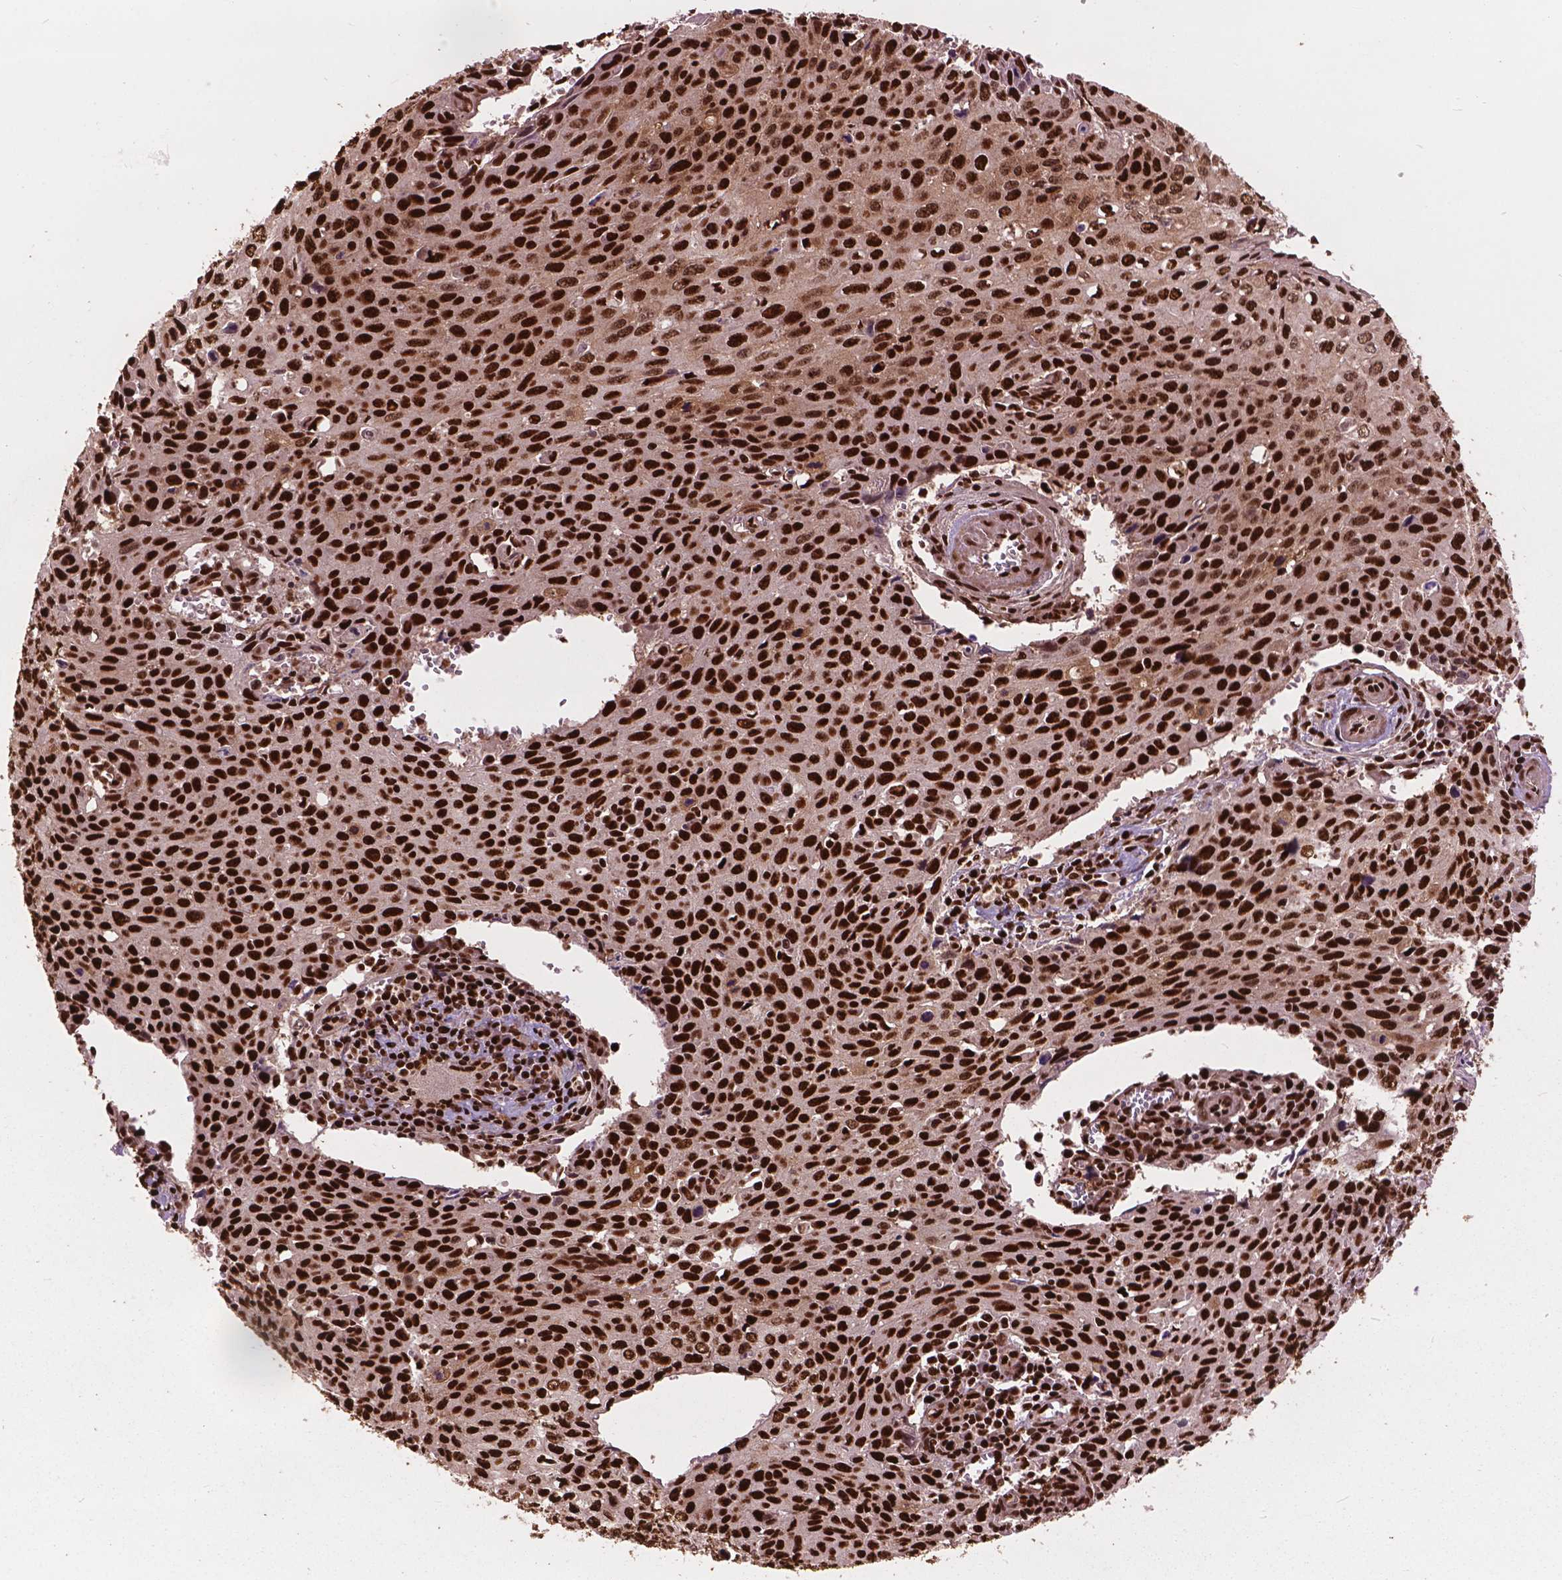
{"staining": {"intensity": "strong", "quantity": ">75%", "location": "nuclear"}, "tissue": "cervical cancer", "cell_type": "Tumor cells", "image_type": "cancer", "snomed": [{"axis": "morphology", "description": "Squamous cell carcinoma, NOS"}, {"axis": "topography", "description": "Cervix"}], "caption": "Cervical squamous cell carcinoma was stained to show a protein in brown. There is high levels of strong nuclear positivity in about >75% of tumor cells. (DAB (3,3'-diaminobenzidine) IHC, brown staining for protein, blue staining for nuclei).", "gene": "ANP32B", "patient": {"sex": "female", "age": 38}}